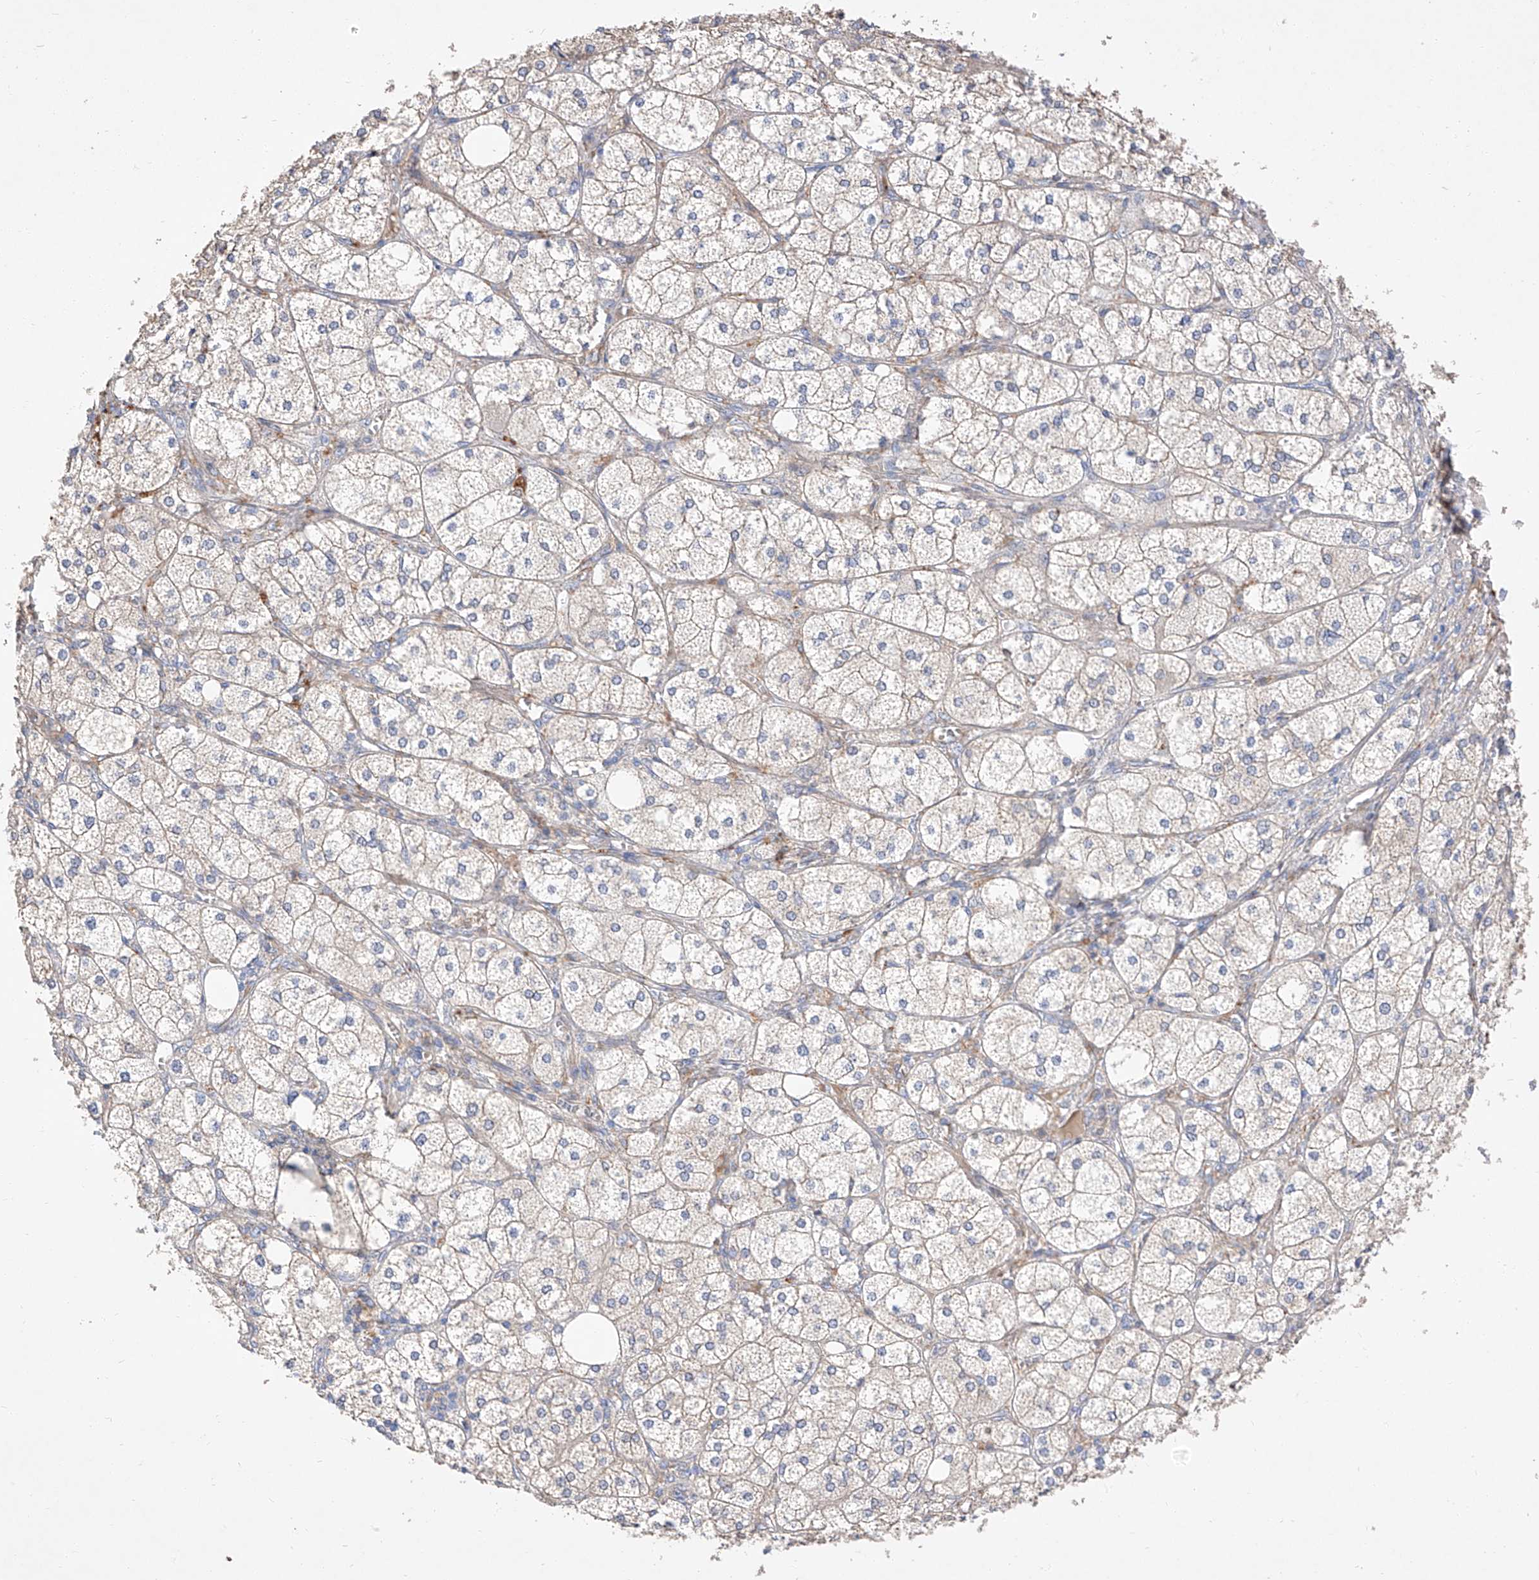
{"staining": {"intensity": "moderate", "quantity": "25%-75%", "location": "cytoplasmic/membranous"}, "tissue": "adrenal gland", "cell_type": "Glandular cells", "image_type": "normal", "snomed": [{"axis": "morphology", "description": "Normal tissue, NOS"}, {"axis": "topography", "description": "Adrenal gland"}], "caption": "DAB immunohistochemical staining of normal adrenal gland reveals moderate cytoplasmic/membranous protein staining in approximately 25%-75% of glandular cells.", "gene": "DIRAS3", "patient": {"sex": "female", "age": 61}}